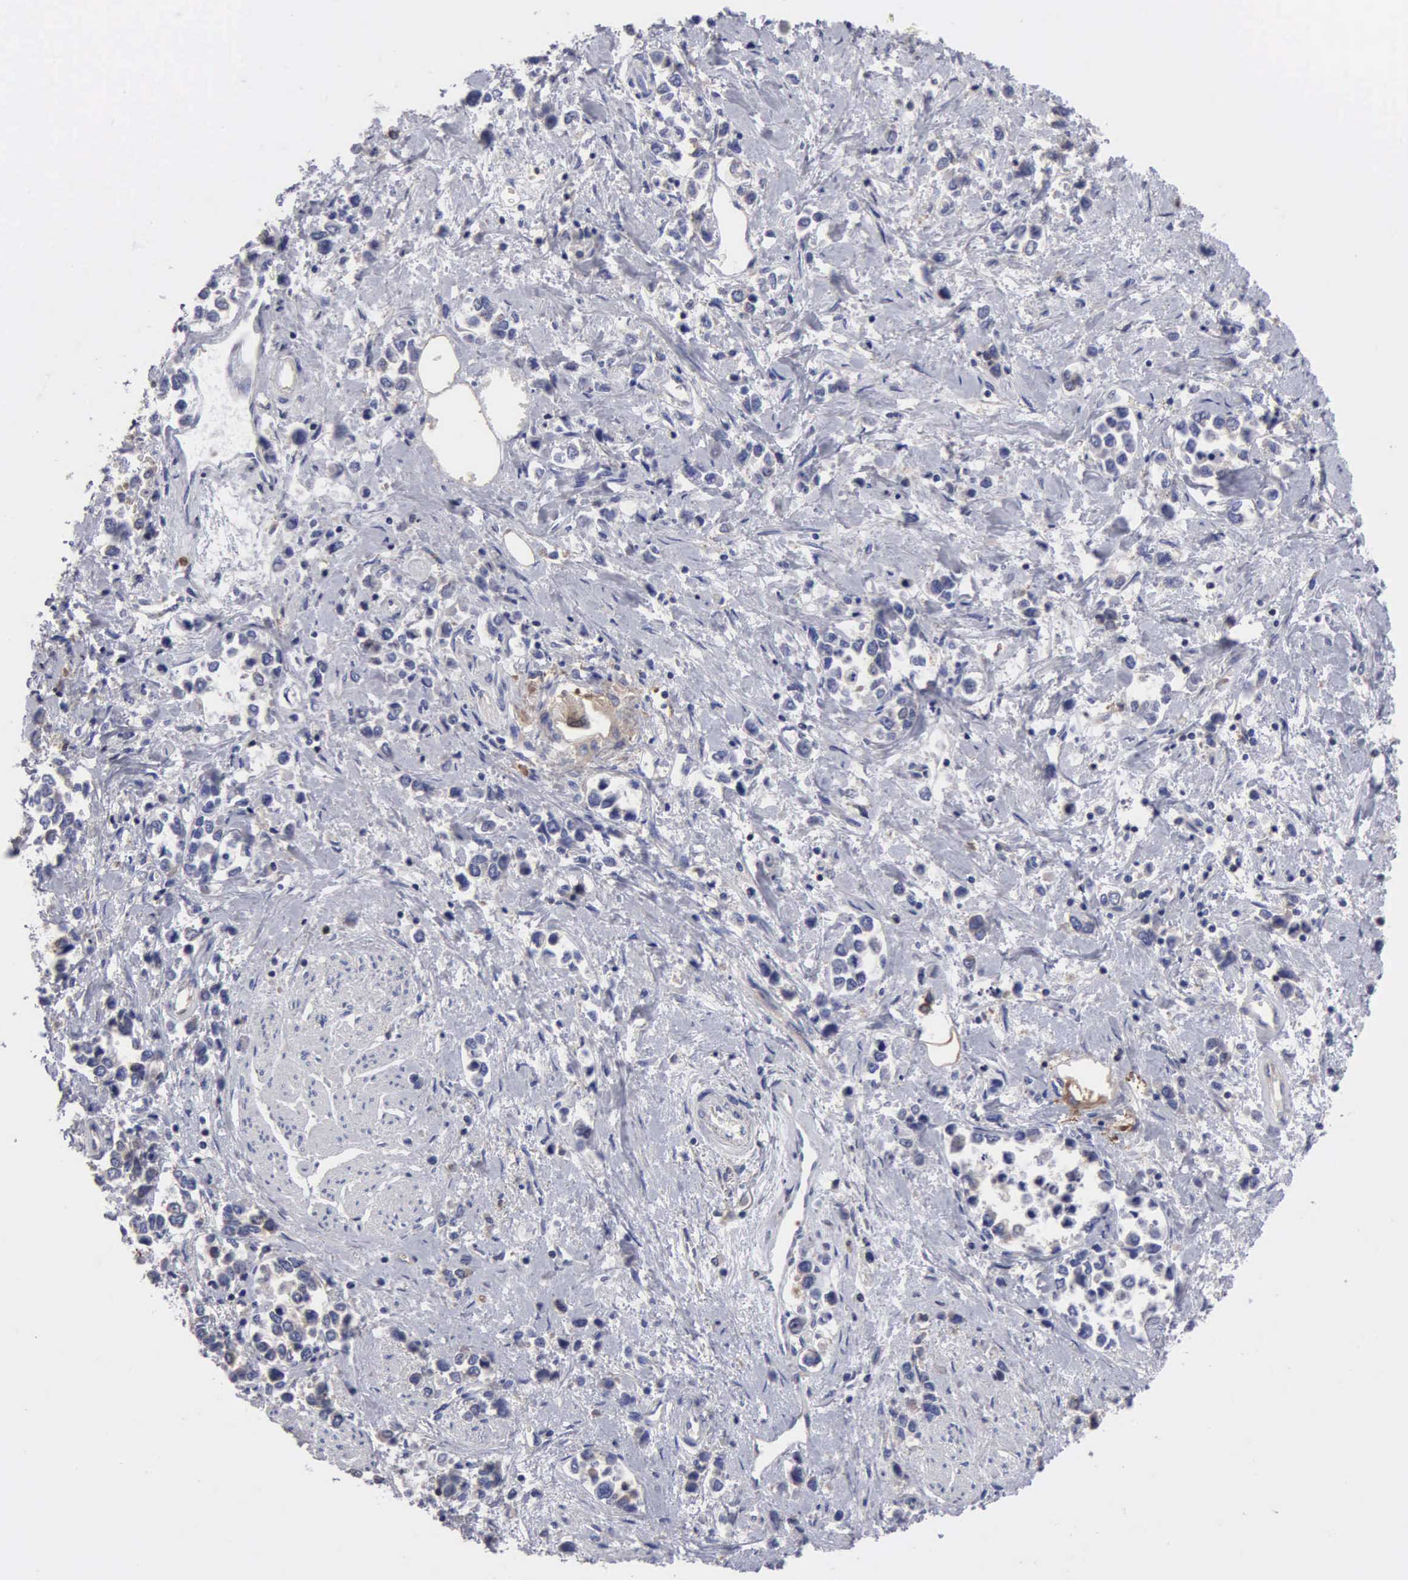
{"staining": {"intensity": "negative", "quantity": "none", "location": "none"}, "tissue": "stomach cancer", "cell_type": "Tumor cells", "image_type": "cancer", "snomed": [{"axis": "morphology", "description": "Adenocarcinoma, NOS"}, {"axis": "topography", "description": "Stomach, upper"}], "caption": "Immunohistochemistry photomicrograph of adenocarcinoma (stomach) stained for a protein (brown), which shows no staining in tumor cells. Nuclei are stained in blue.", "gene": "G6PD", "patient": {"sex": "male", "age": 76}}